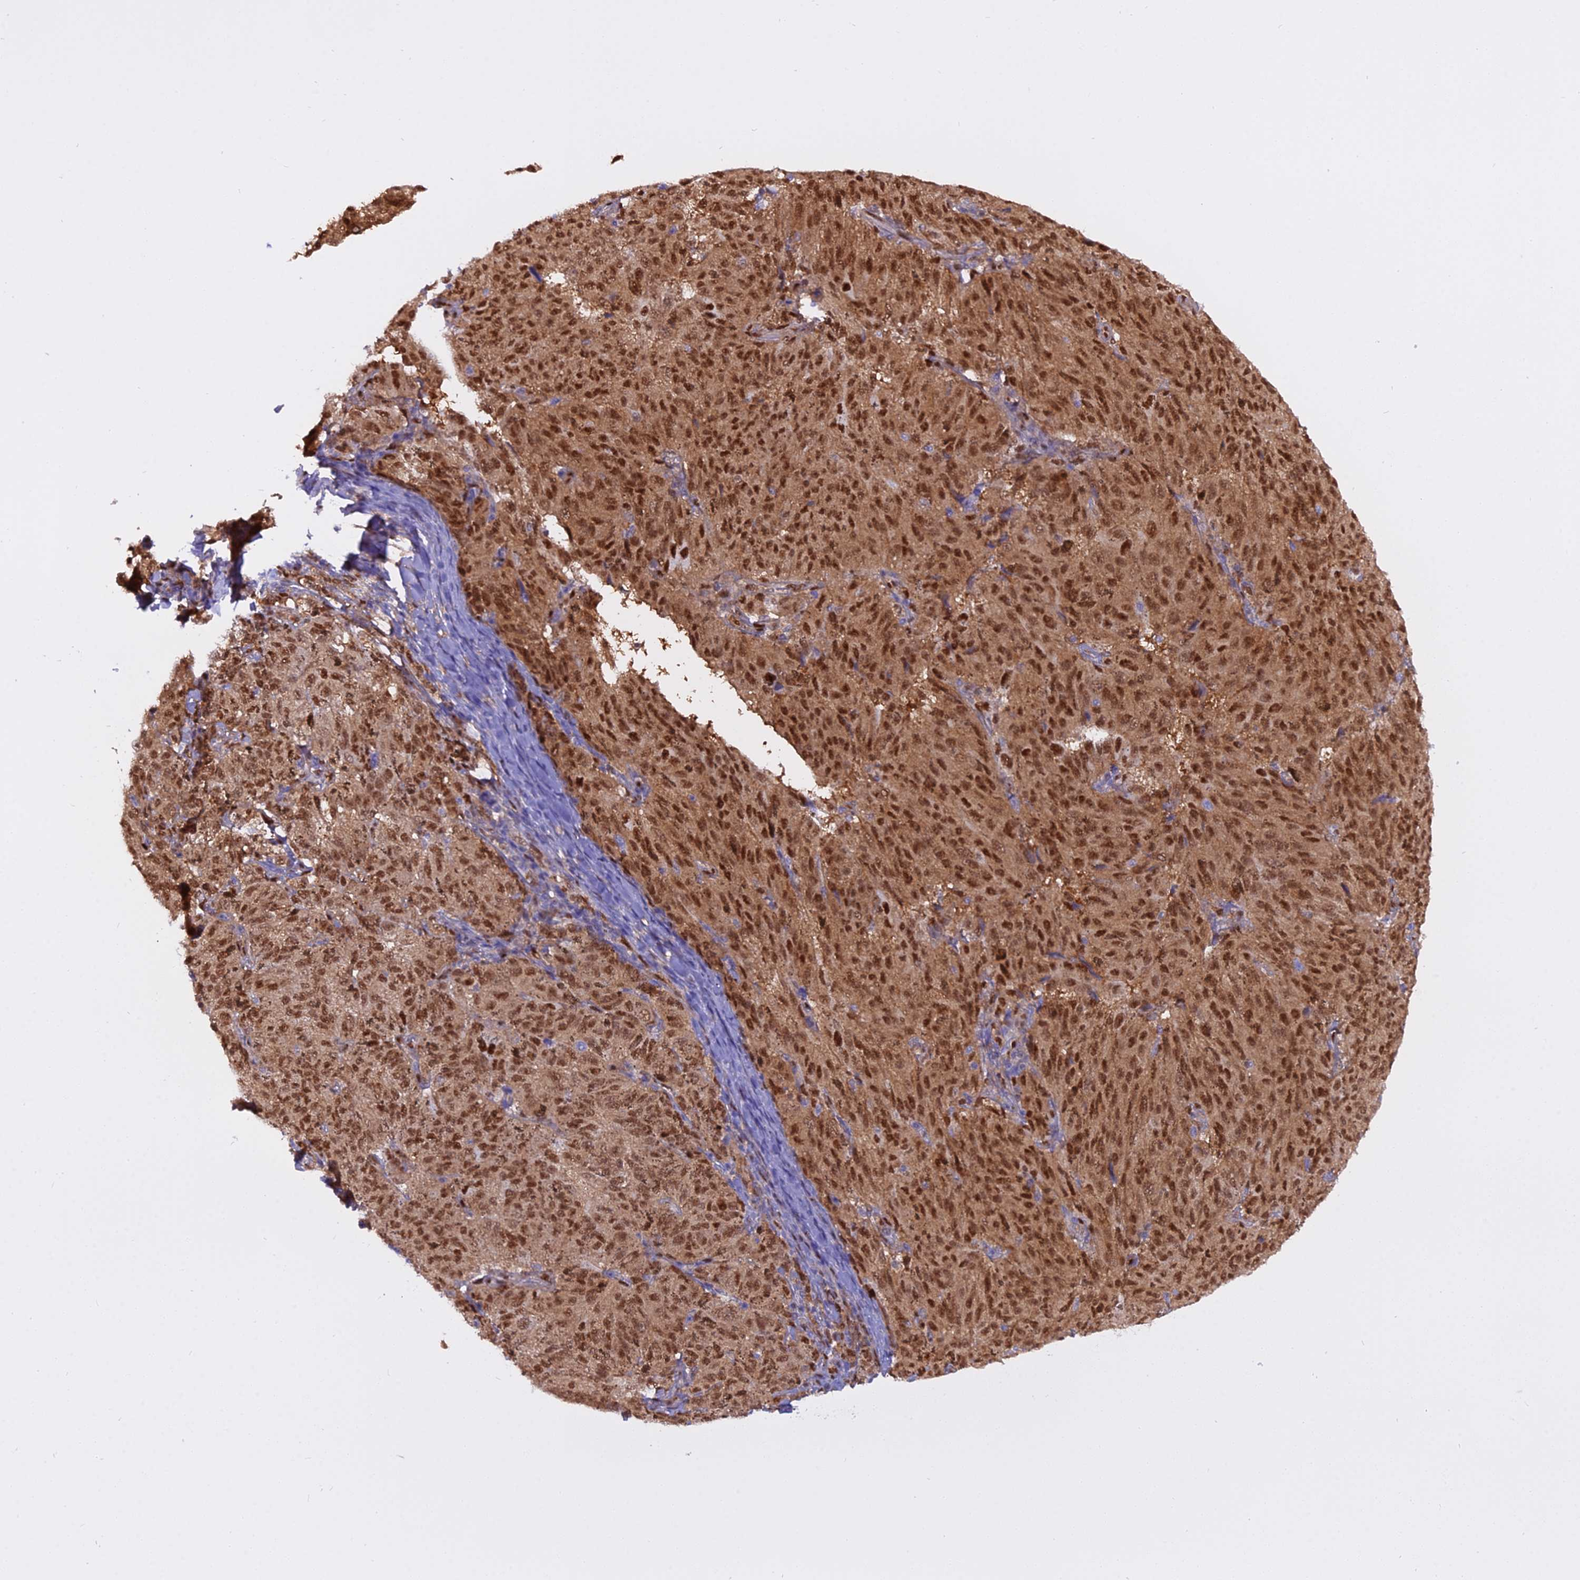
{"staining": {"intensity": "moderate", "quantity": ">75%", "location": "cytoplasmic/membranous,nuclear"}, "tissue": "melanoma", "cell_type": "Tumor cells", "image_type": "cancer", "snomed": [{"axis": "morphology", "description": "Malignant melanoma, NOS"}, {"axis": "topography", "description": "Skin"}], "caption": "Protein staining shows moderate cytoplasmic/membranous and nuclear positivity in approximately >75% of tumor cells in melanoma. The protein is shown in brown color, while the nuclei are stained blue.", "gene": "NPEPL1", "patient": {"sex": "female", "age": 72}}